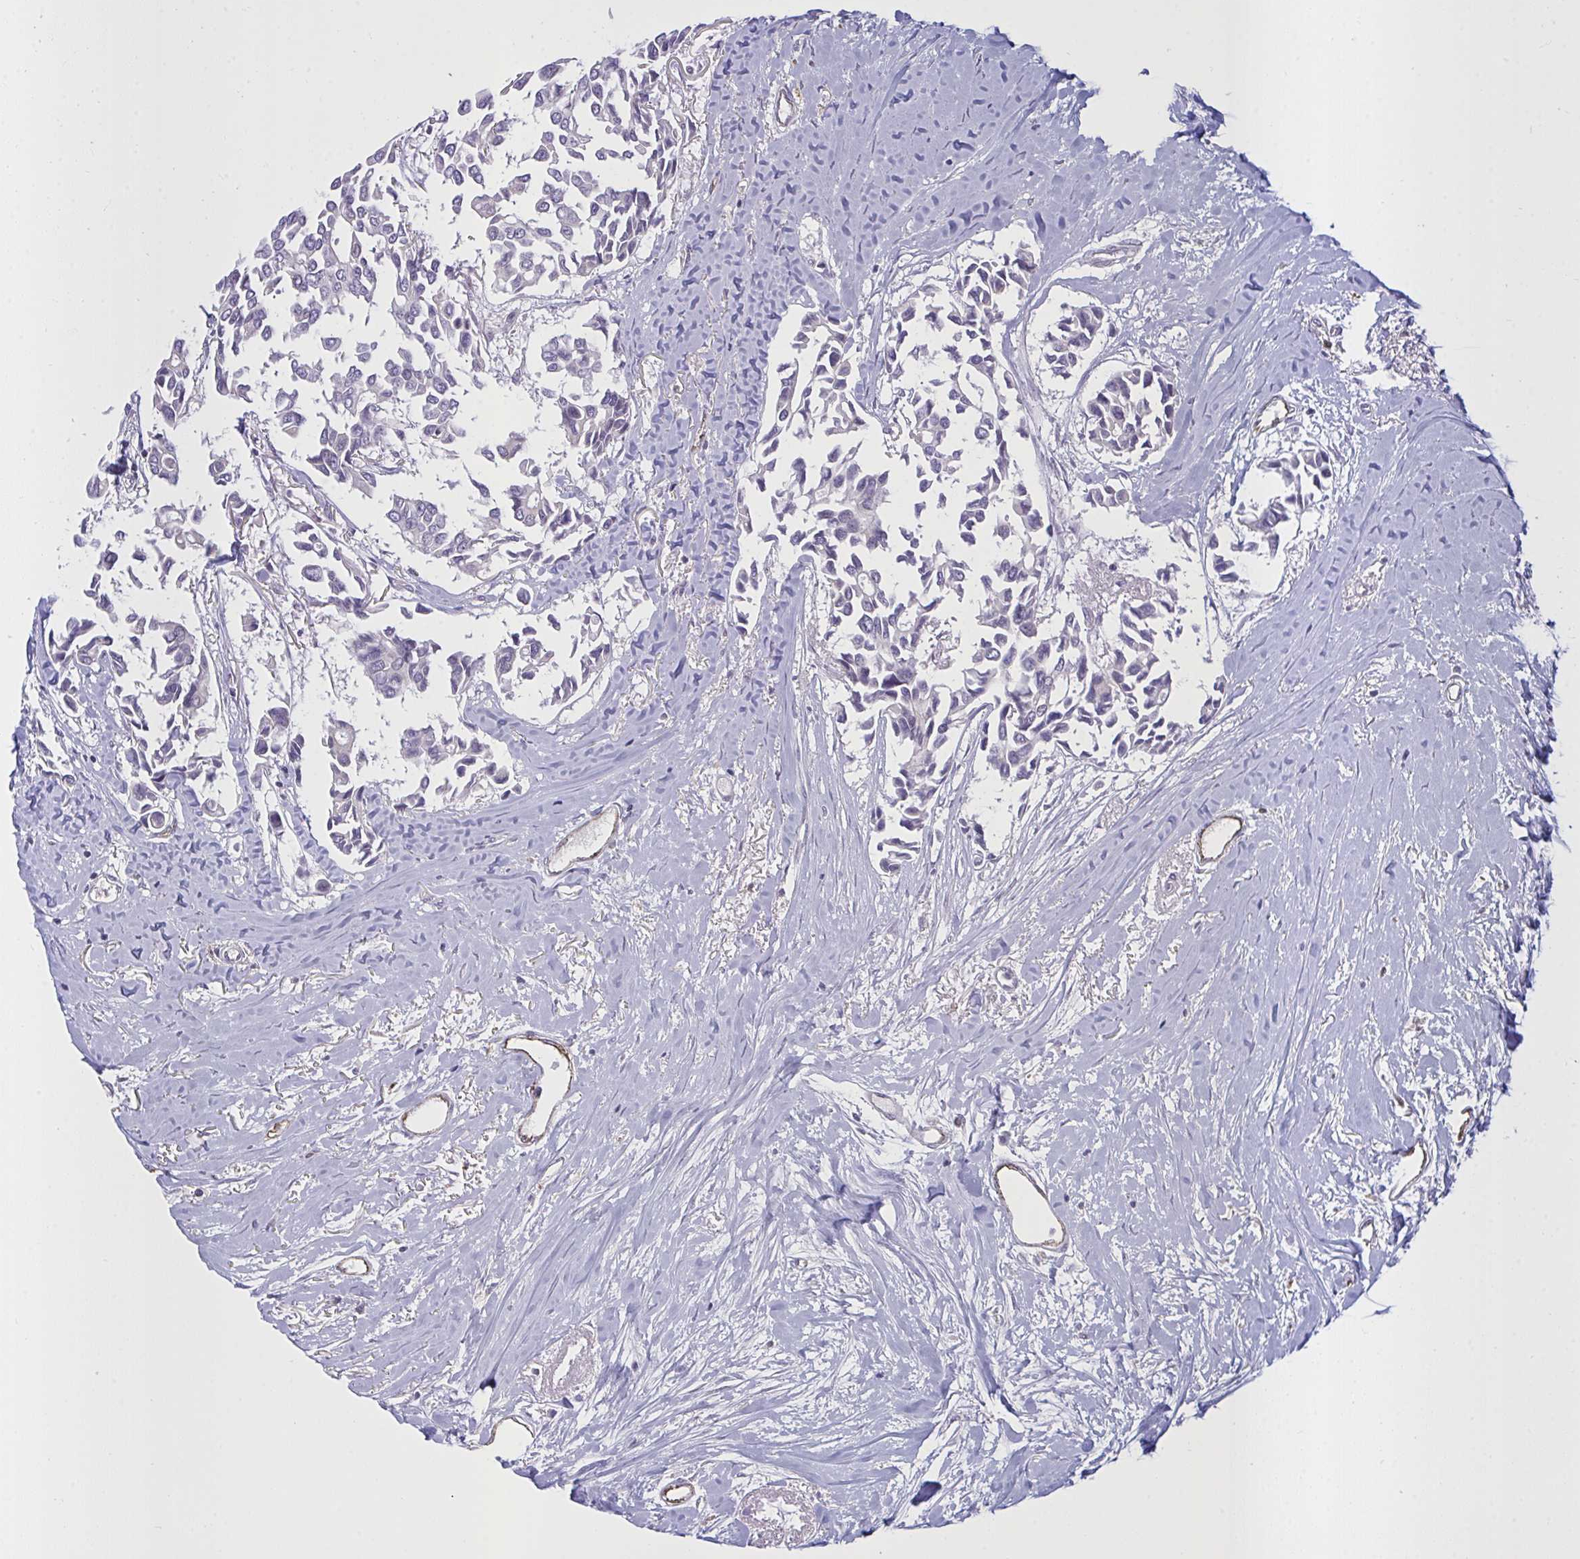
{"staining": {"intensity": "negative", "quantity": "none", "location": "none"}, "tissue": "breast cancer", "cell_type": "Tumor cells", "image_type": "cancer", "snomed": [{"axis": "morphology", "description": "Duct carcinoma"}, {"axis": "topography", "description": "Breast"}], "caption": "Immunohistochemistry (IHC) of human infiltrating ductal carcinoma (breast) exhibits no positivity in tumor cells.", "gene": "SEMA6B", "patient": {"sex": "female", "age": 54}}